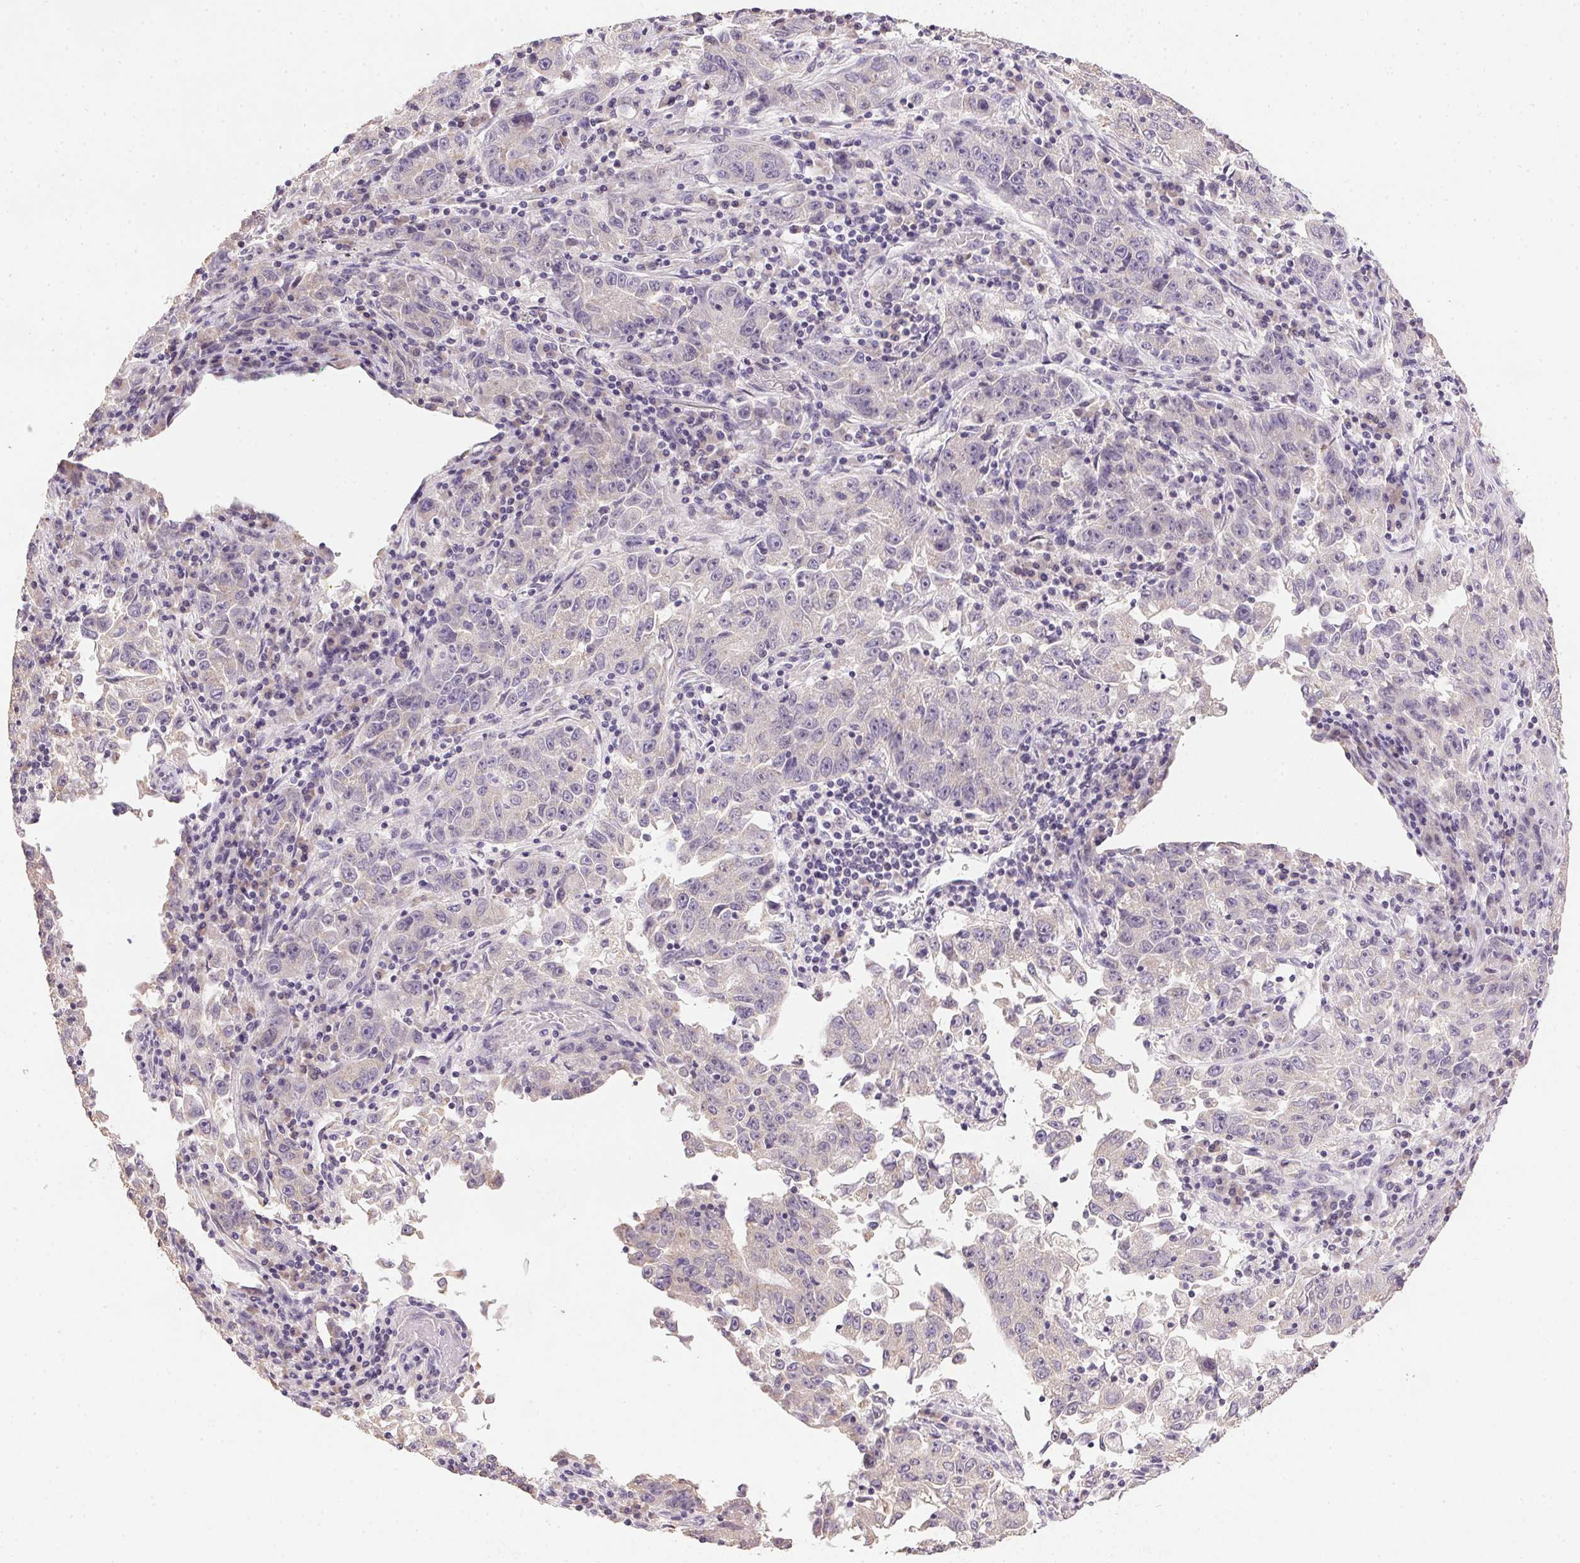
{"staining": {"intensity": "negative", "quantity": "none", "location": "none"}, "tissue": "lung cancer", "cell_type": "Tumor cells", "image_type": "cancer", "snomed": [{"axis": "morphology", "description": "Normal morphology"}, {"axis": "morphology", "description": "Adenocarcinoma, NOS"}, {"axis": "topography", "description": "Lymph node"}, {"axis": "topography", "description": "Lung"}], "caption": "A histopathology image of human adenocarcinoma (lung) is negative for staining in tumor cells.", "gene": "SPACA9", "patient": {"sex": "female", "age": 57}}